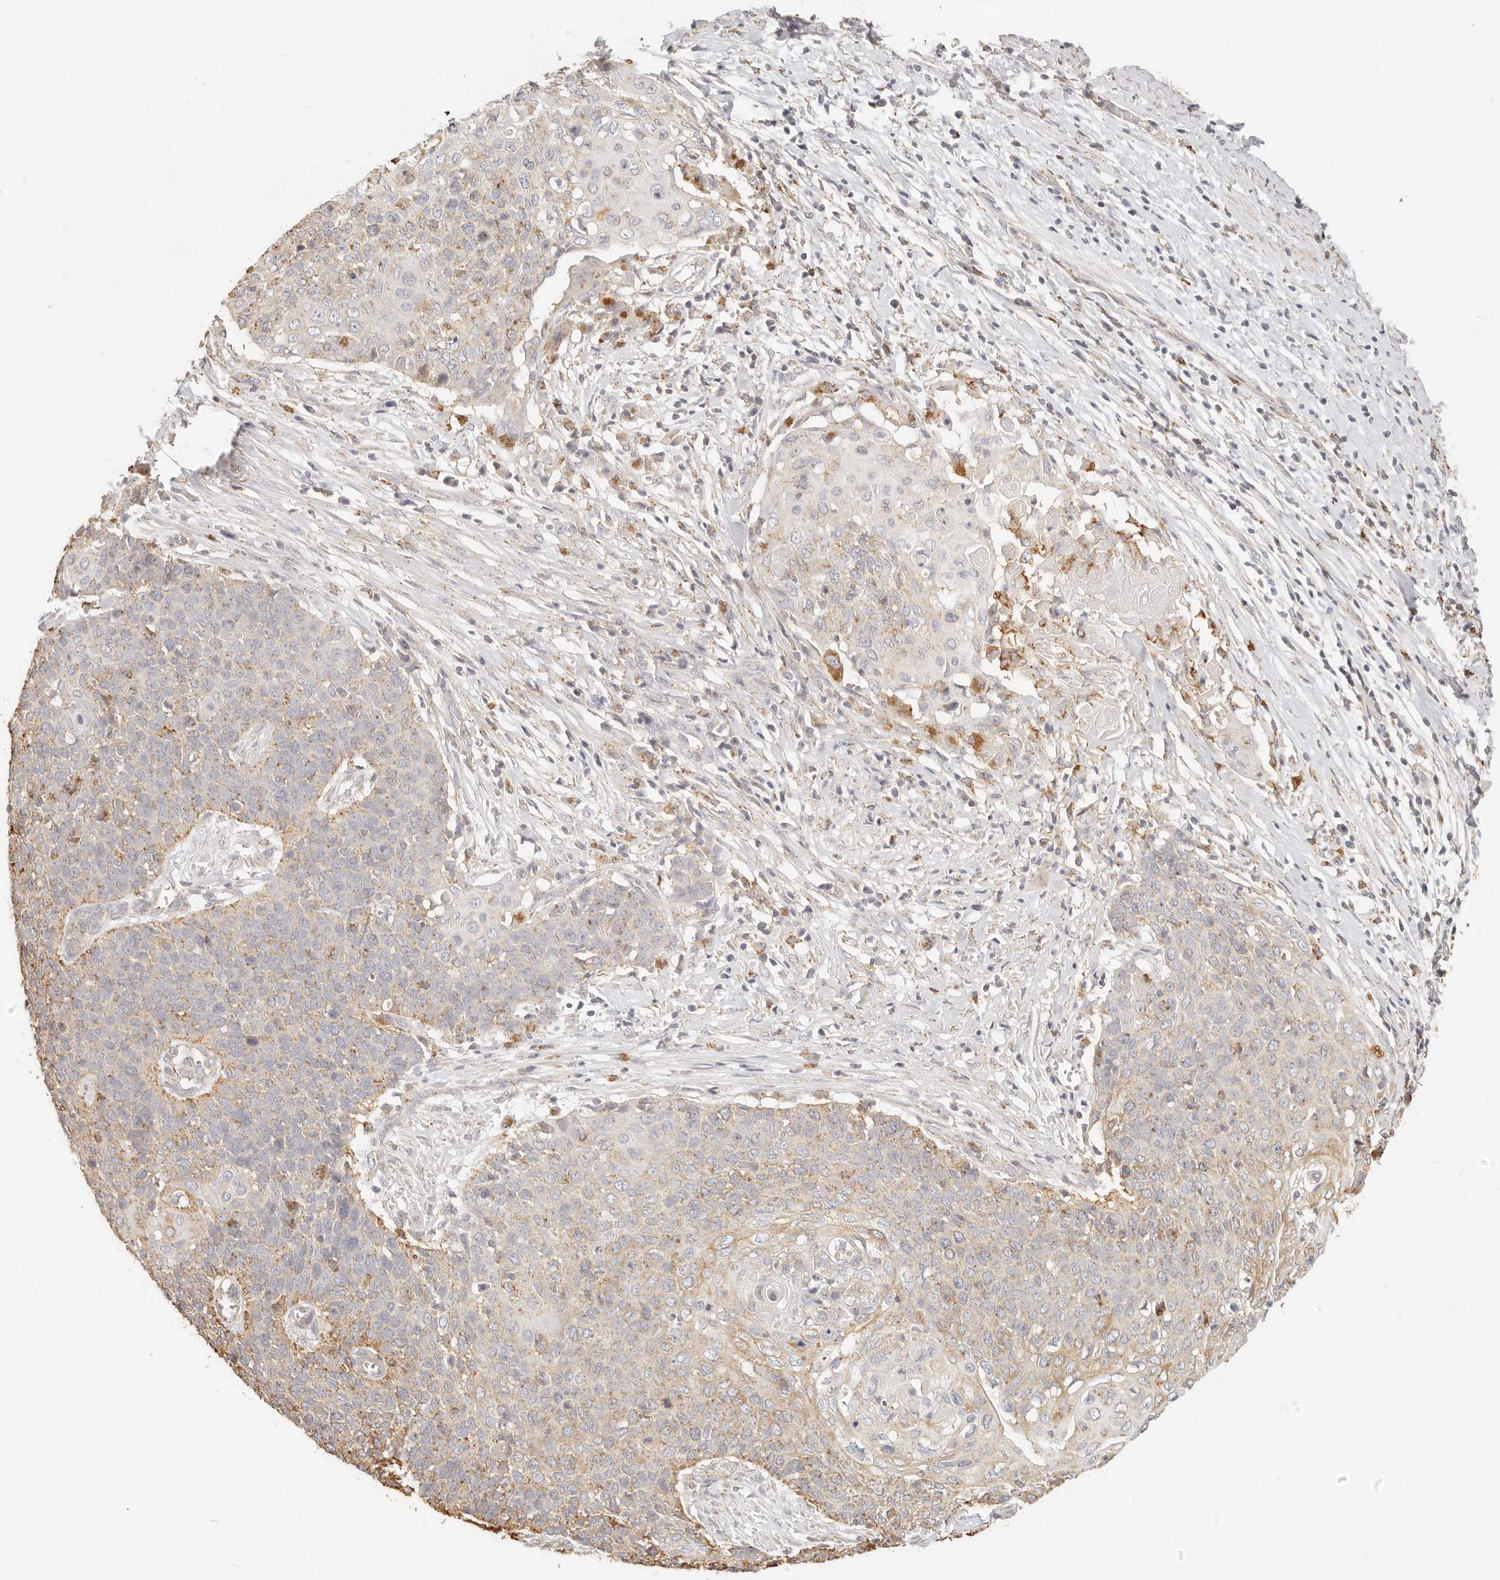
{"staining": {"intensity": "moderate", "quantity": "25%-75%", "location": "cytoplasmic/membranous"}, "tissue": "cervical cancer", "cell_type": "Tumor cells", "image_type": "cancer", "snomed": [{"axis": "morphology", "description": "Squamous cell carcinoma, NOS"}, {"axis": "topography", "description": "Cervix"}], "caption": "Immunohistochemistry (IHC) (DAB) staining of human cervical cancer reveals moderate cytoplasmic/membranous protein staining in about 25%-75% of tumor cells.", "gene": "CNMD", "patient": {"sex": "female", "age": 39}}